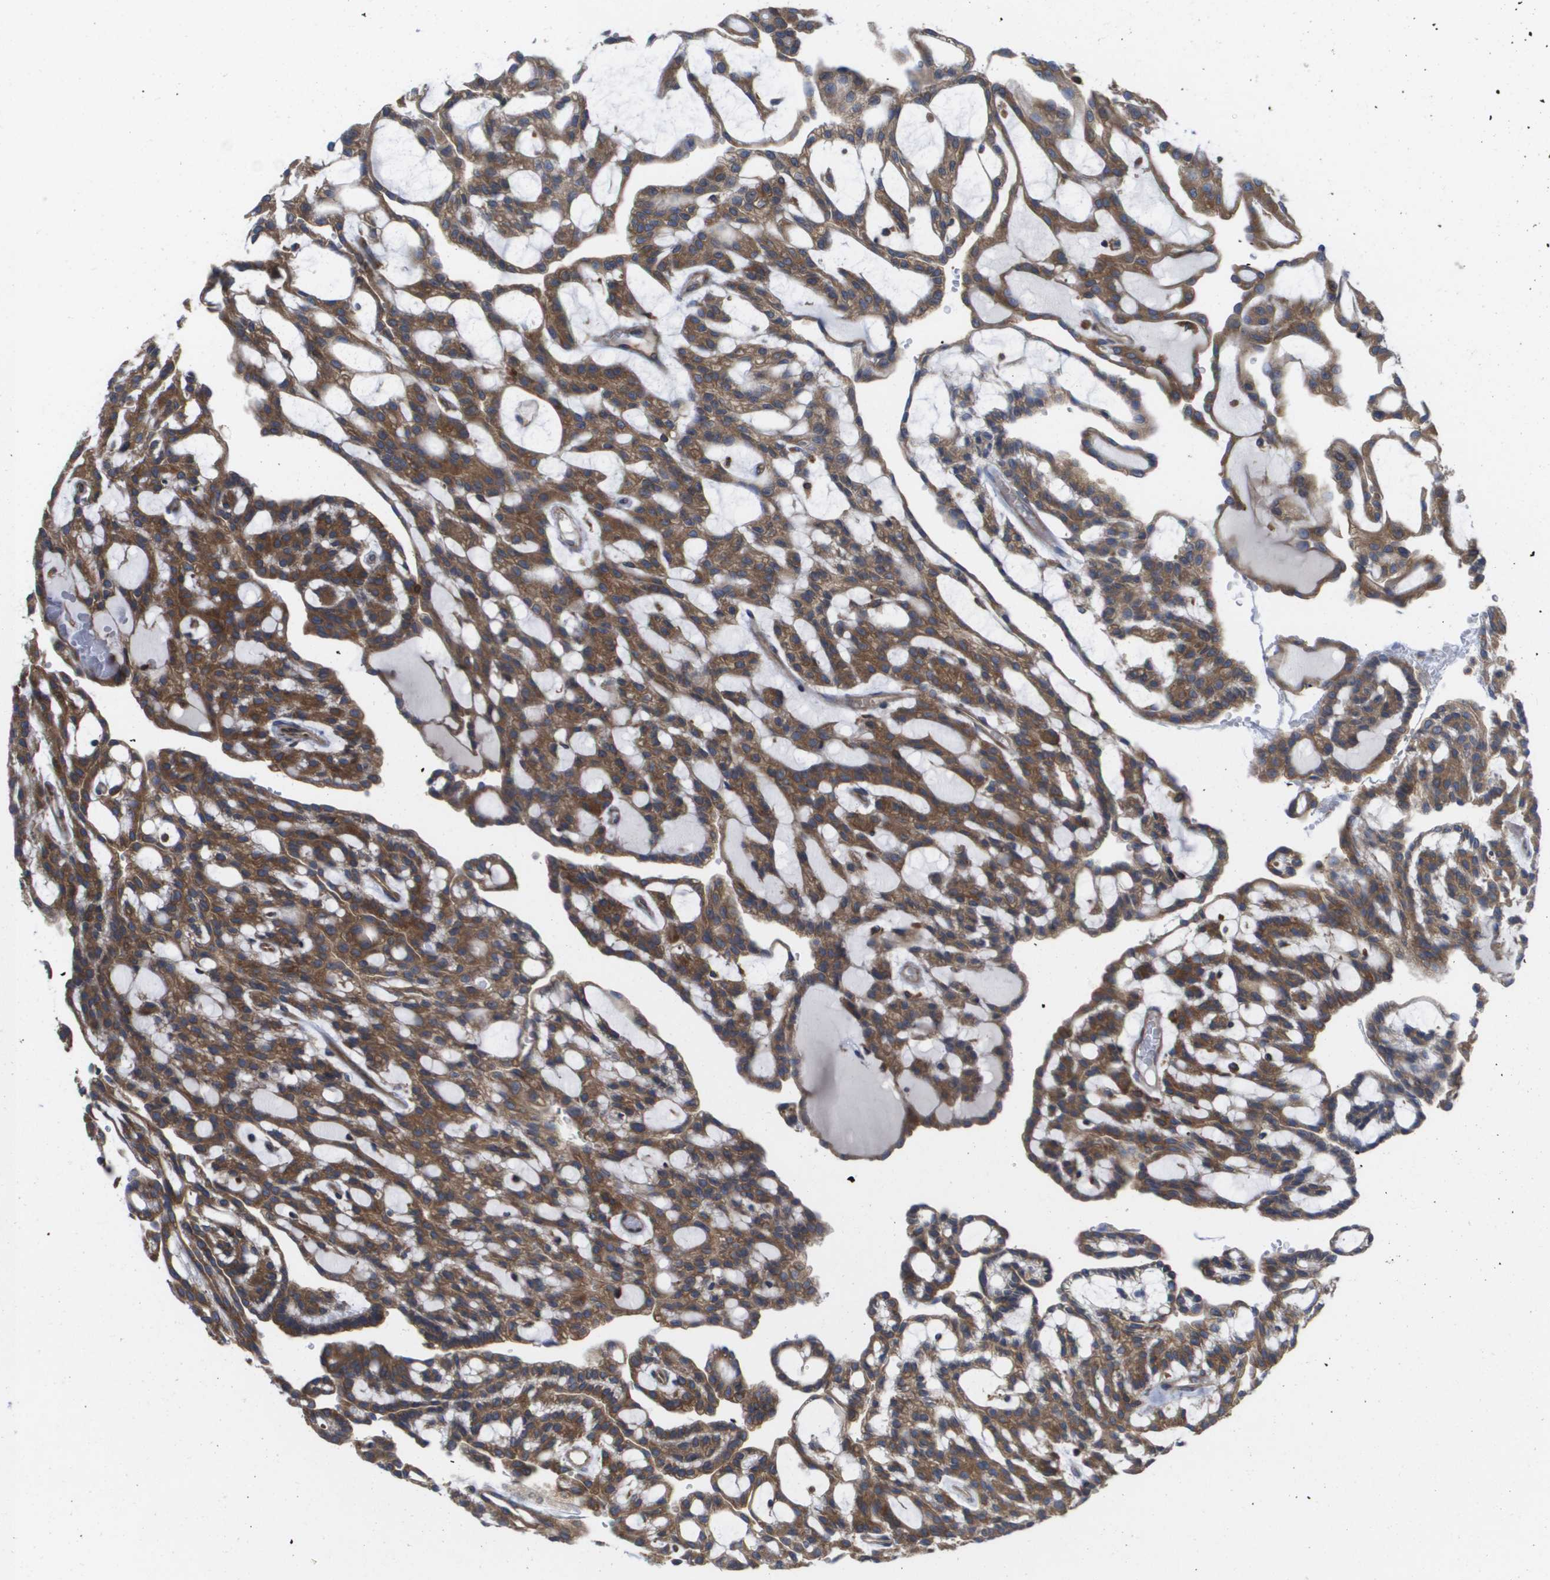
{"staining": {"intensity": "strong", "quantity": ">75%", "location": "cytoplasmic/membranous"}, "tissue": "renal cancer", "cell_type": "Tumor cells", "image_type": "cancer", "snomed": [{"axis": "morphology", "description": "Adenocarcinoma, NOS"}, {"axis": "topography", "description": "Kidney"}], "caption": "An image showing strong cytoplasmic/membranous positivity in approximately >75% of tumor cells in renal cancer, as visualized by brown immunohistochemical staining.", "gene": "EIF4G2", "patient": {"sex": "male", "age": 63}}